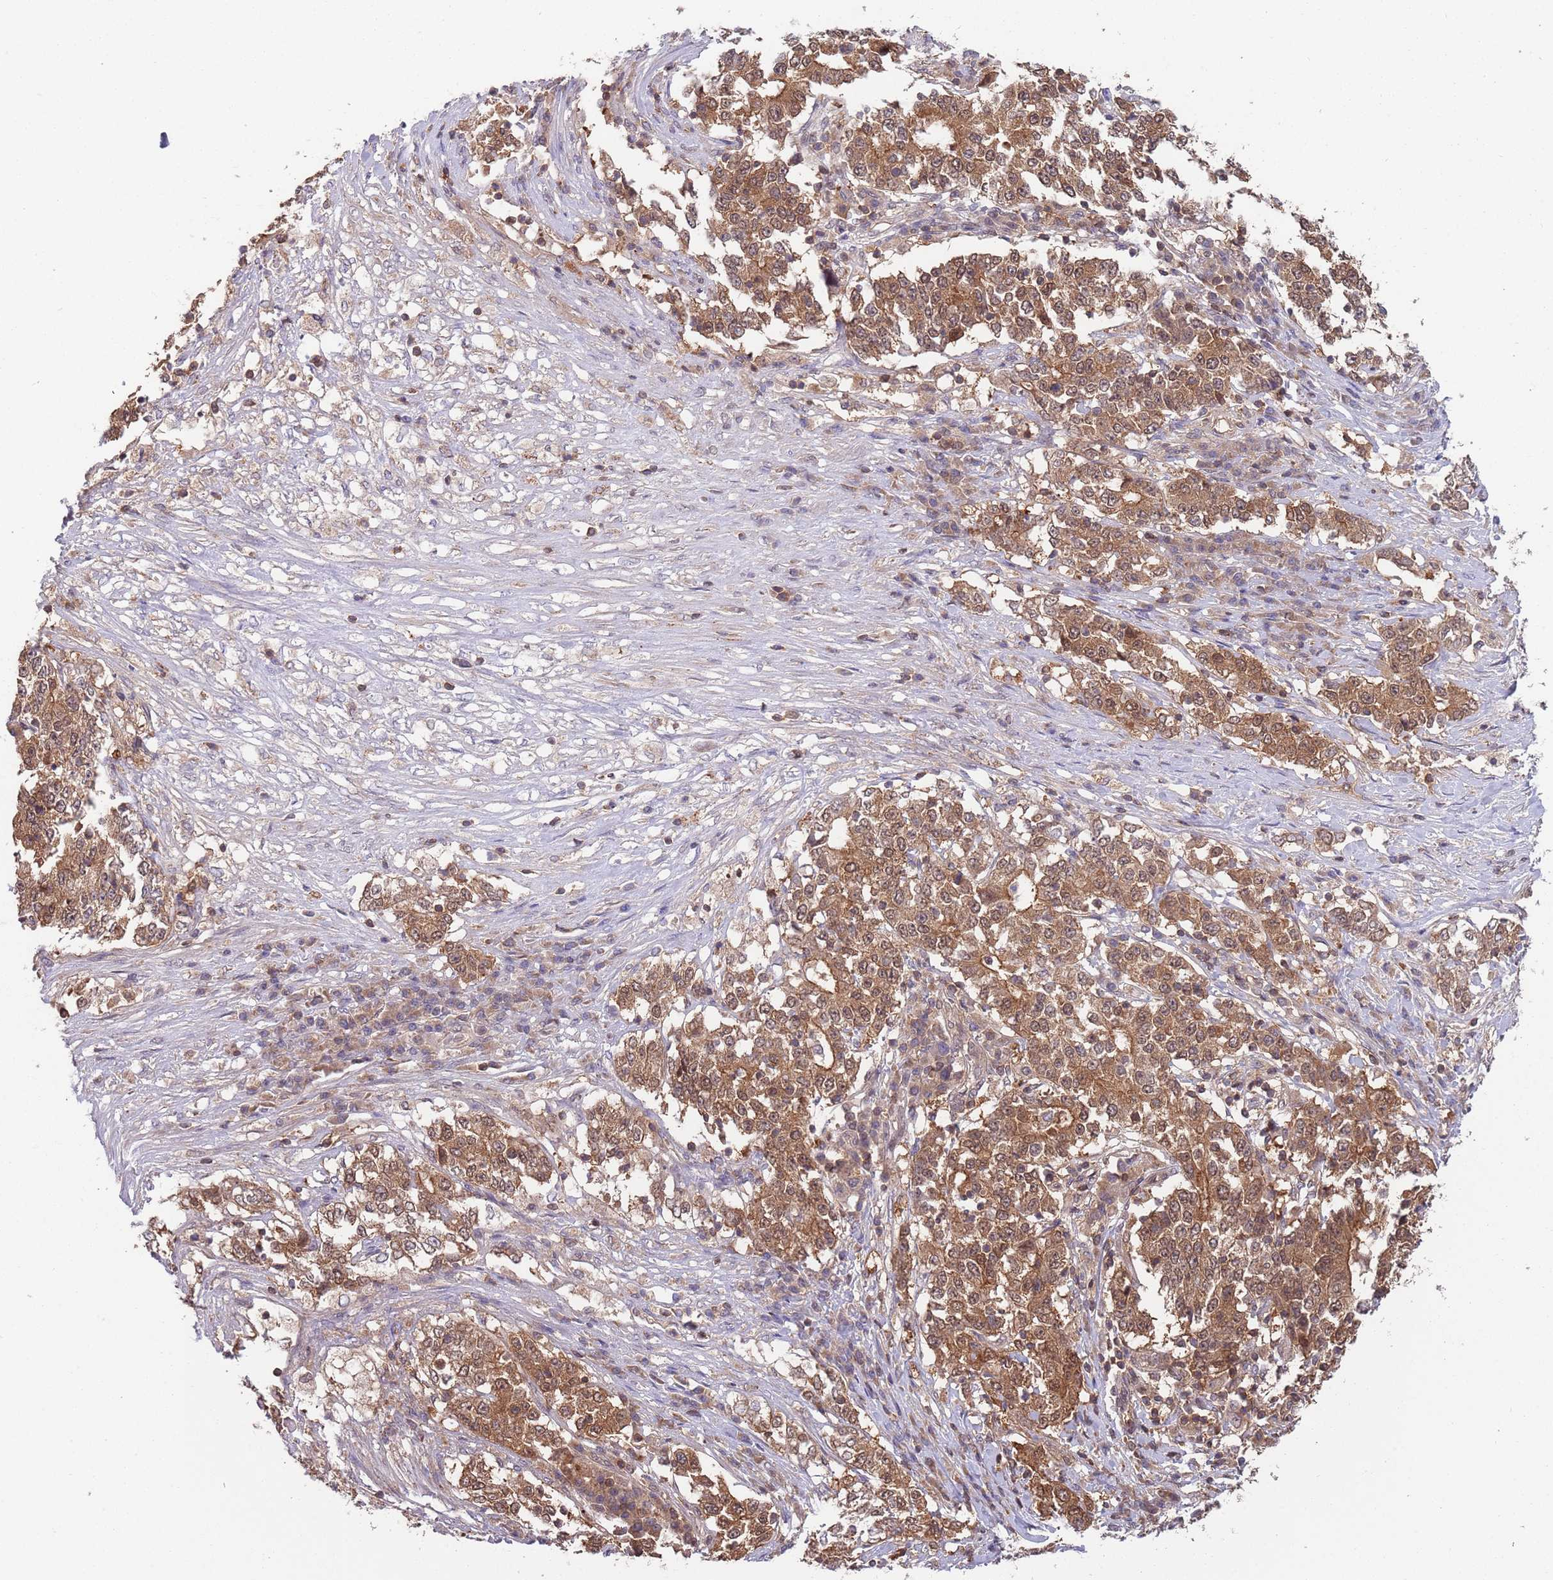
{"staining": {"intensity": "moderate", "quantity": ">75%", "location": "cytoplasmic/membranous"}, "tissue": "stomach cancer", "cell_type": "Tumor cells", "image_type": "cancer", "snomed": [{"axis": "morphology", "description": "Adenocarcinoma, NOS"}, {"axis": "topography", "description": "Stomach"}], "caption": "Immunohistochemistry (IHC) of stomach adenocarcinoma displays medium levels of moderate cytoplasmic/membranous positivity in about >75% of tumor cells. Immunohistochemistry stains the protein in brown and the nuclei are stained blue.", "gene": "GSDMD", "patient": {"sex": "male", "age": 59}}